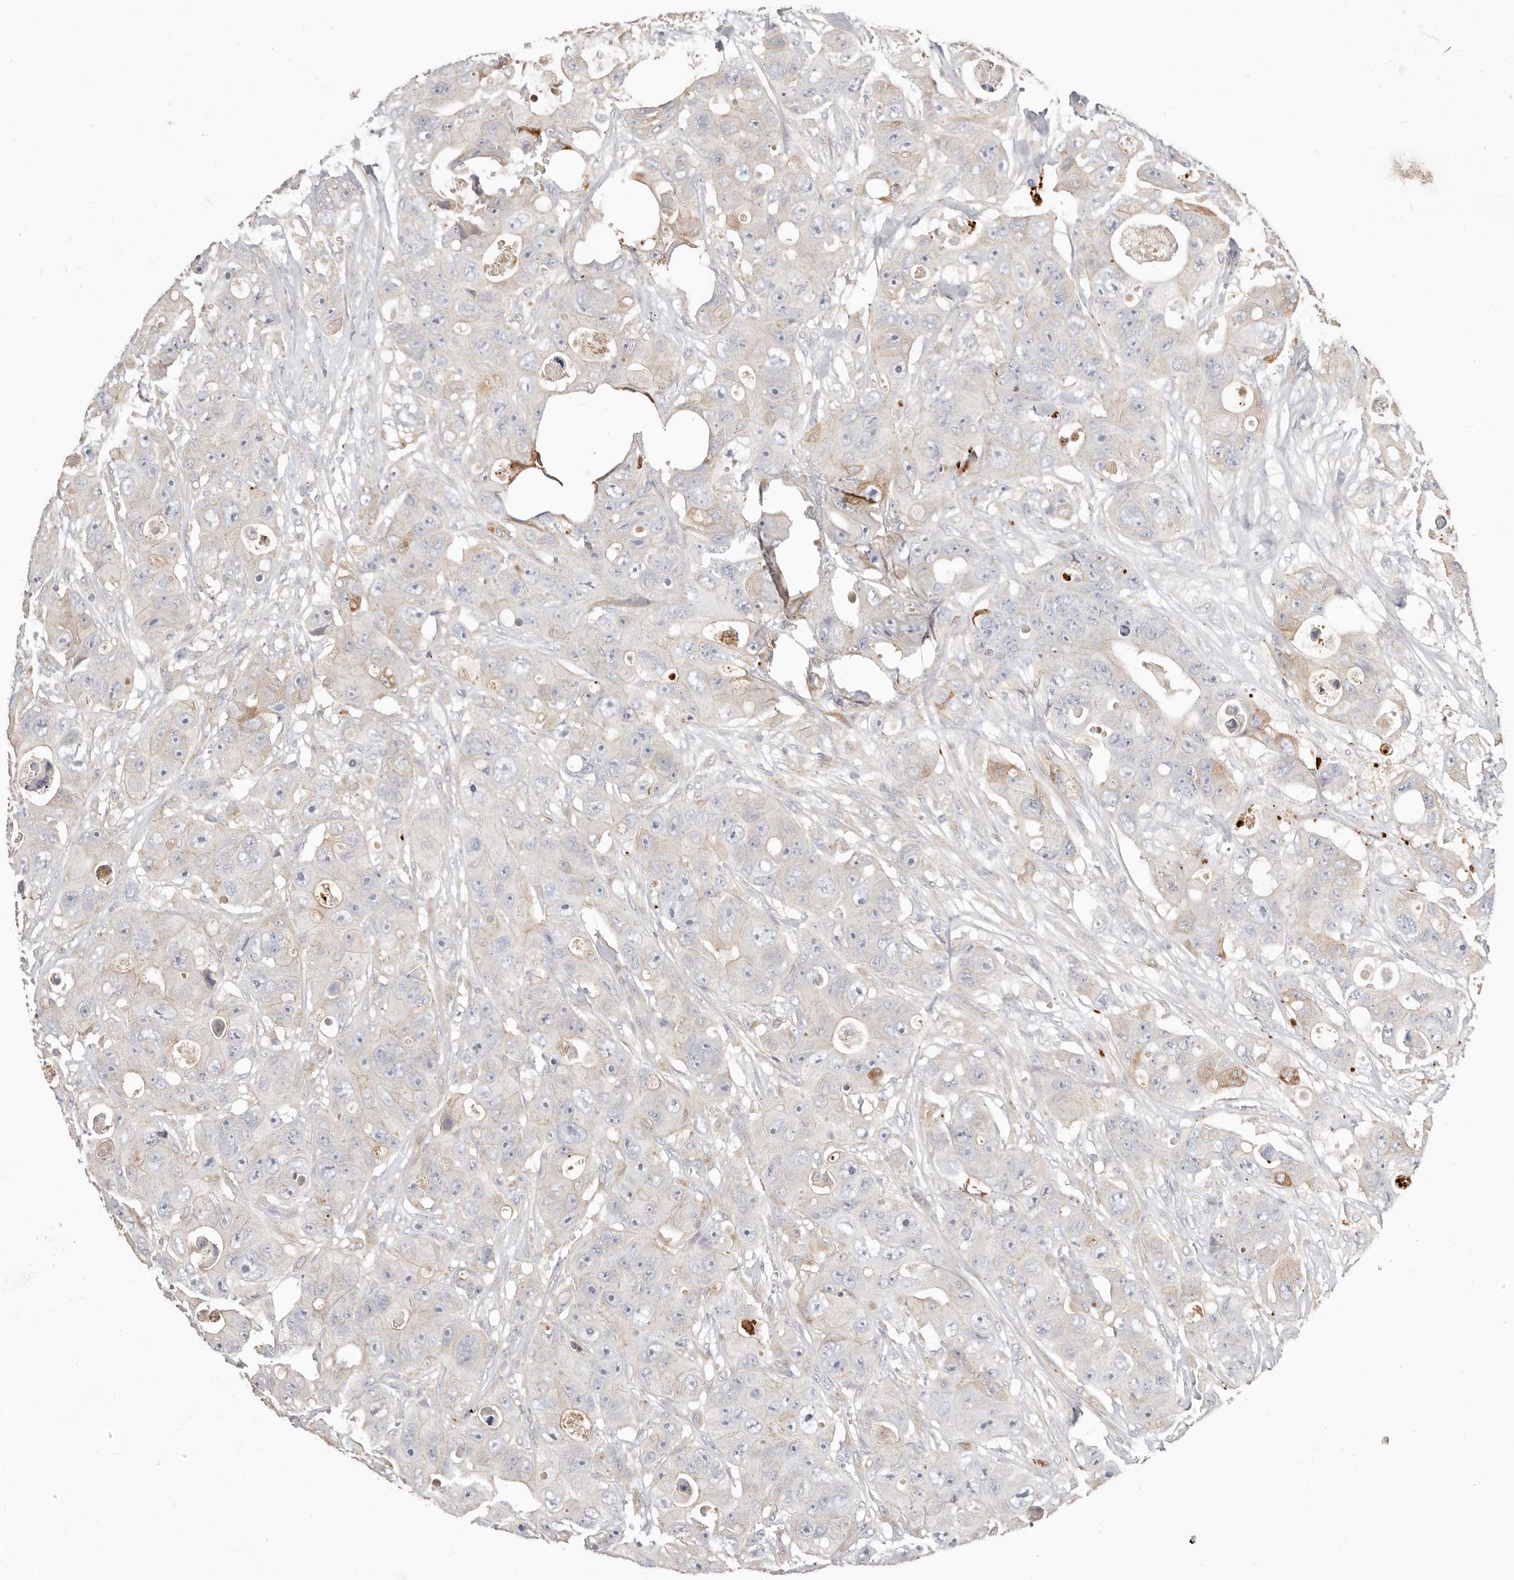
{"staining": {"intensity": "moderate", "quantity": "<25%", "location": "cytoplasmic/membranous"}, "tissue": "colorectal cancer", "cell_type": "Tumor cells", "image_type": "cancer", "snomed": [{"axis": "morphology", "description": "Adenocarcinoma, NOS"}, {"axis": "topography", "description": "Colon"}], "caption": "Protein analysis of adenocarcinoma (colorectal) tissue shows moderate cytoplasmic/membranous expression in approximately <25% of tumor cells. The protein is stained brown, and the nuclei are stained in blue (DAB IHC with brightfield microscopy, high magnification).", "gene": "MTFR2", "patient": {"sex": "female", "age": 46}}